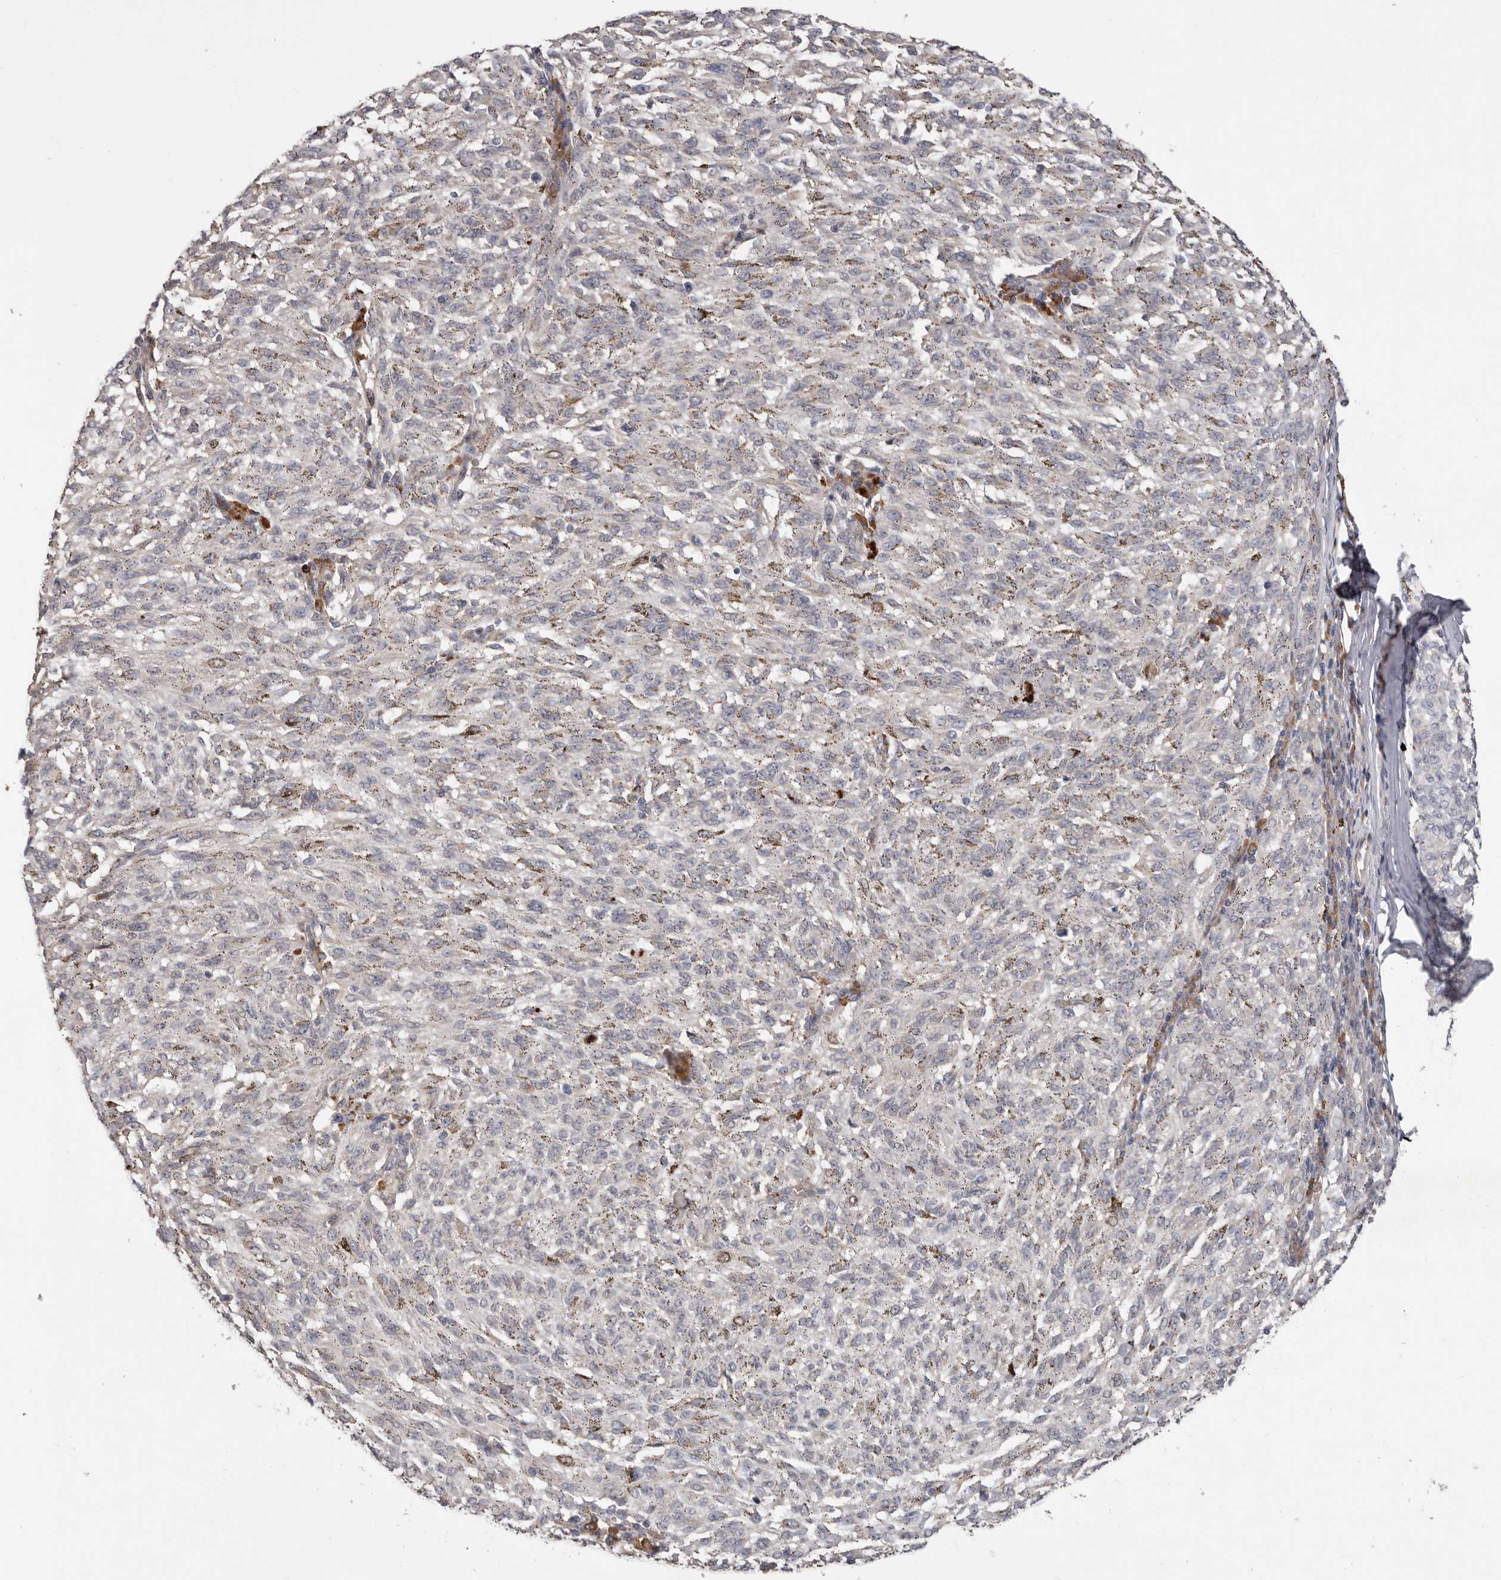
{"staining": {"intensity": "negative", "quantity": "none", "location": "none"}, "tissue": "melanoma", "cell_type": "Tumor cells", "image_type": "cancer", "snomed": [{"axis": "morphology", "description": "Malignant melanoma, NOS"}, {"axis": "topography", "description": "Skin"}], "caption": "A micrograph of malignant melanoma stained for a protein exhibits no brown staining in tumor cells.", "gene": "CDCA8", "patient": {"sex": "female", "age": 72}}